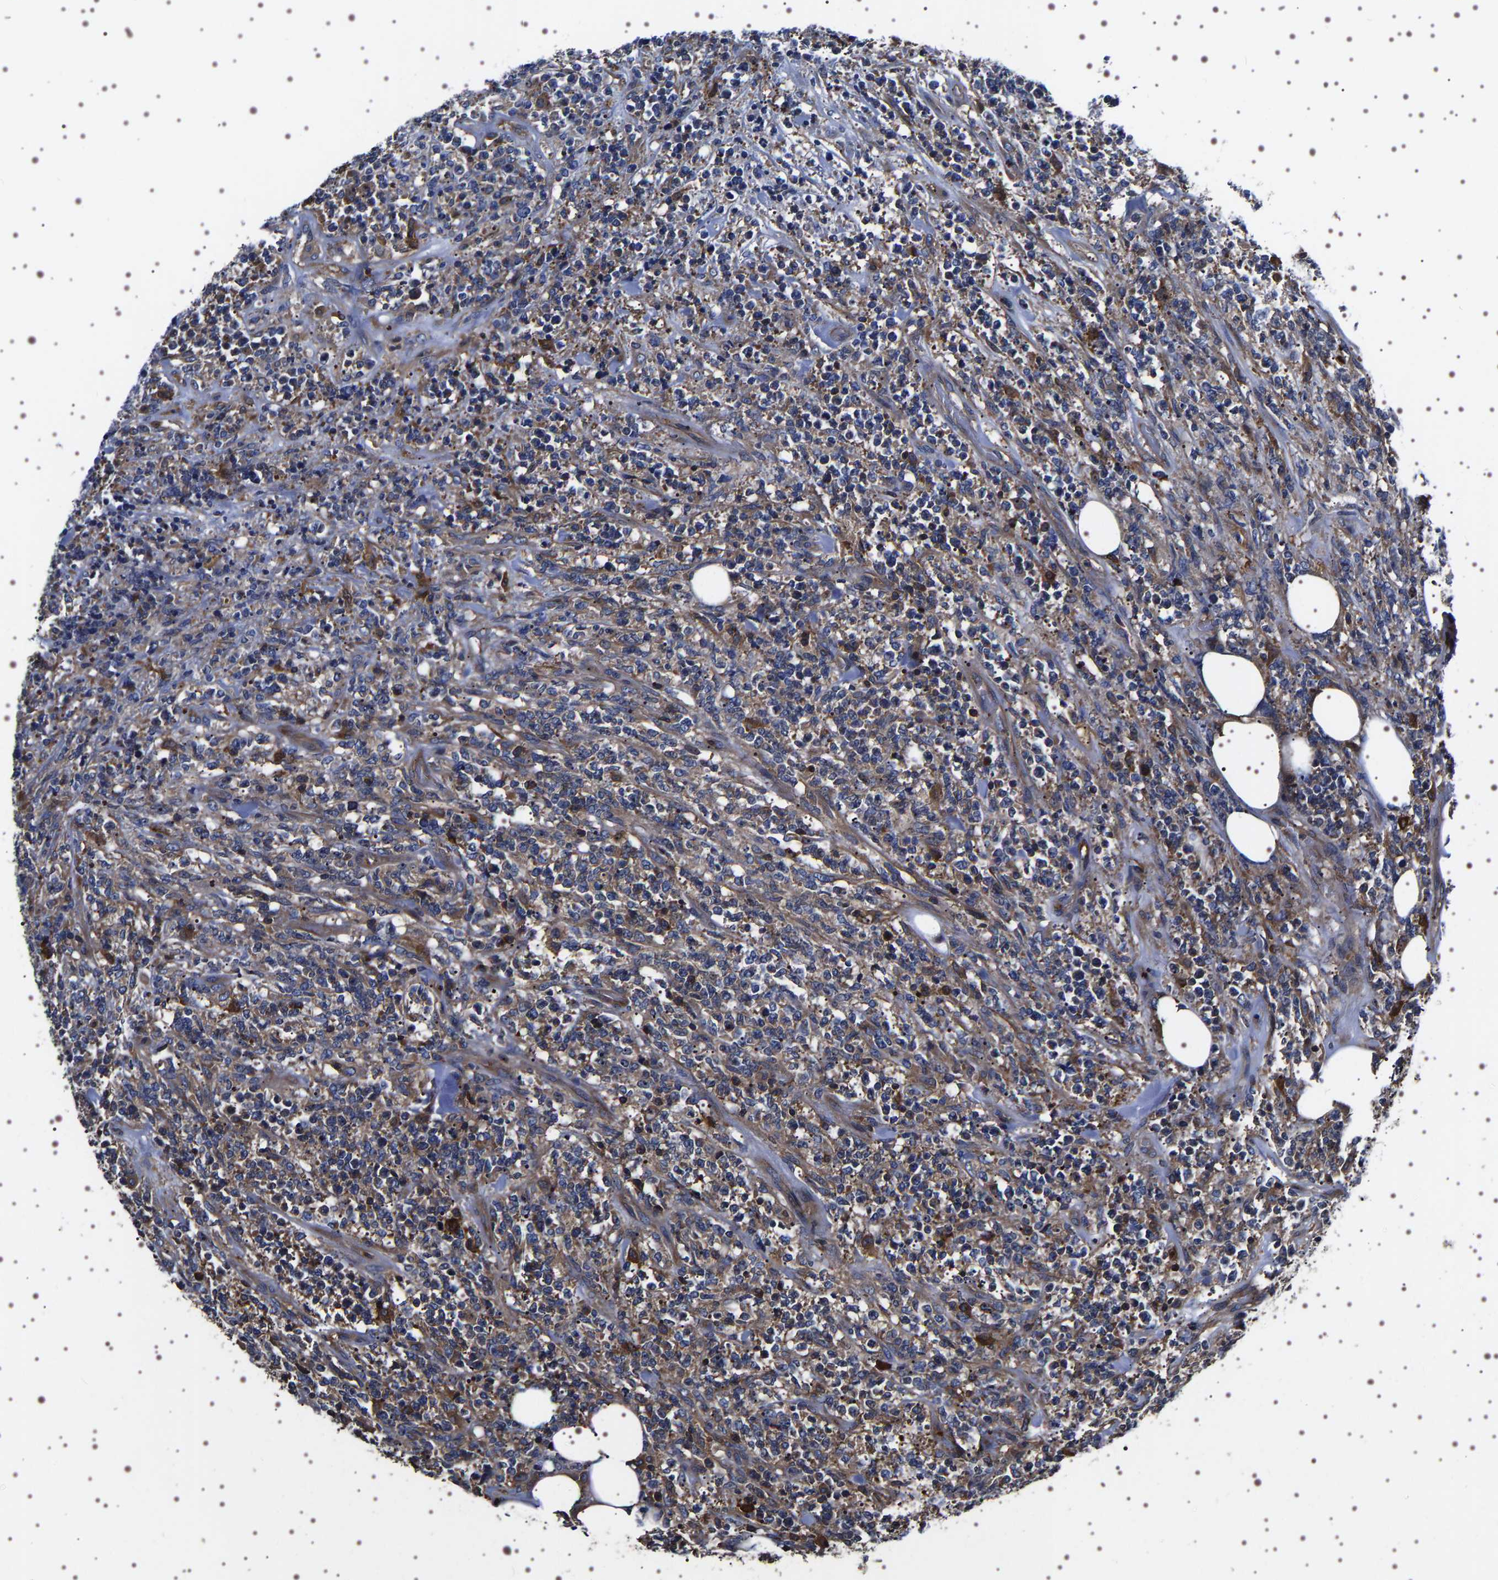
{"staining": {"intensity": "negative", "quantity": "none", "location": "none"}, "tissue": "lymphoma", "cell_type": "Tumor cells", "image_type": "cancer", "snomed": [{"axis": "morphology", "description": "Malignant lymphoma, non-Hodgkin's type, High grade"}, {"axis": "topography", "description": "Soft tissue"}], "caption": "Human lymphoma stained for a protein using immunohistochemistry demonstrates no positivity in tumor cells.", "gene": "WDR1", "patient": {"sex": "male", "age": 18}}